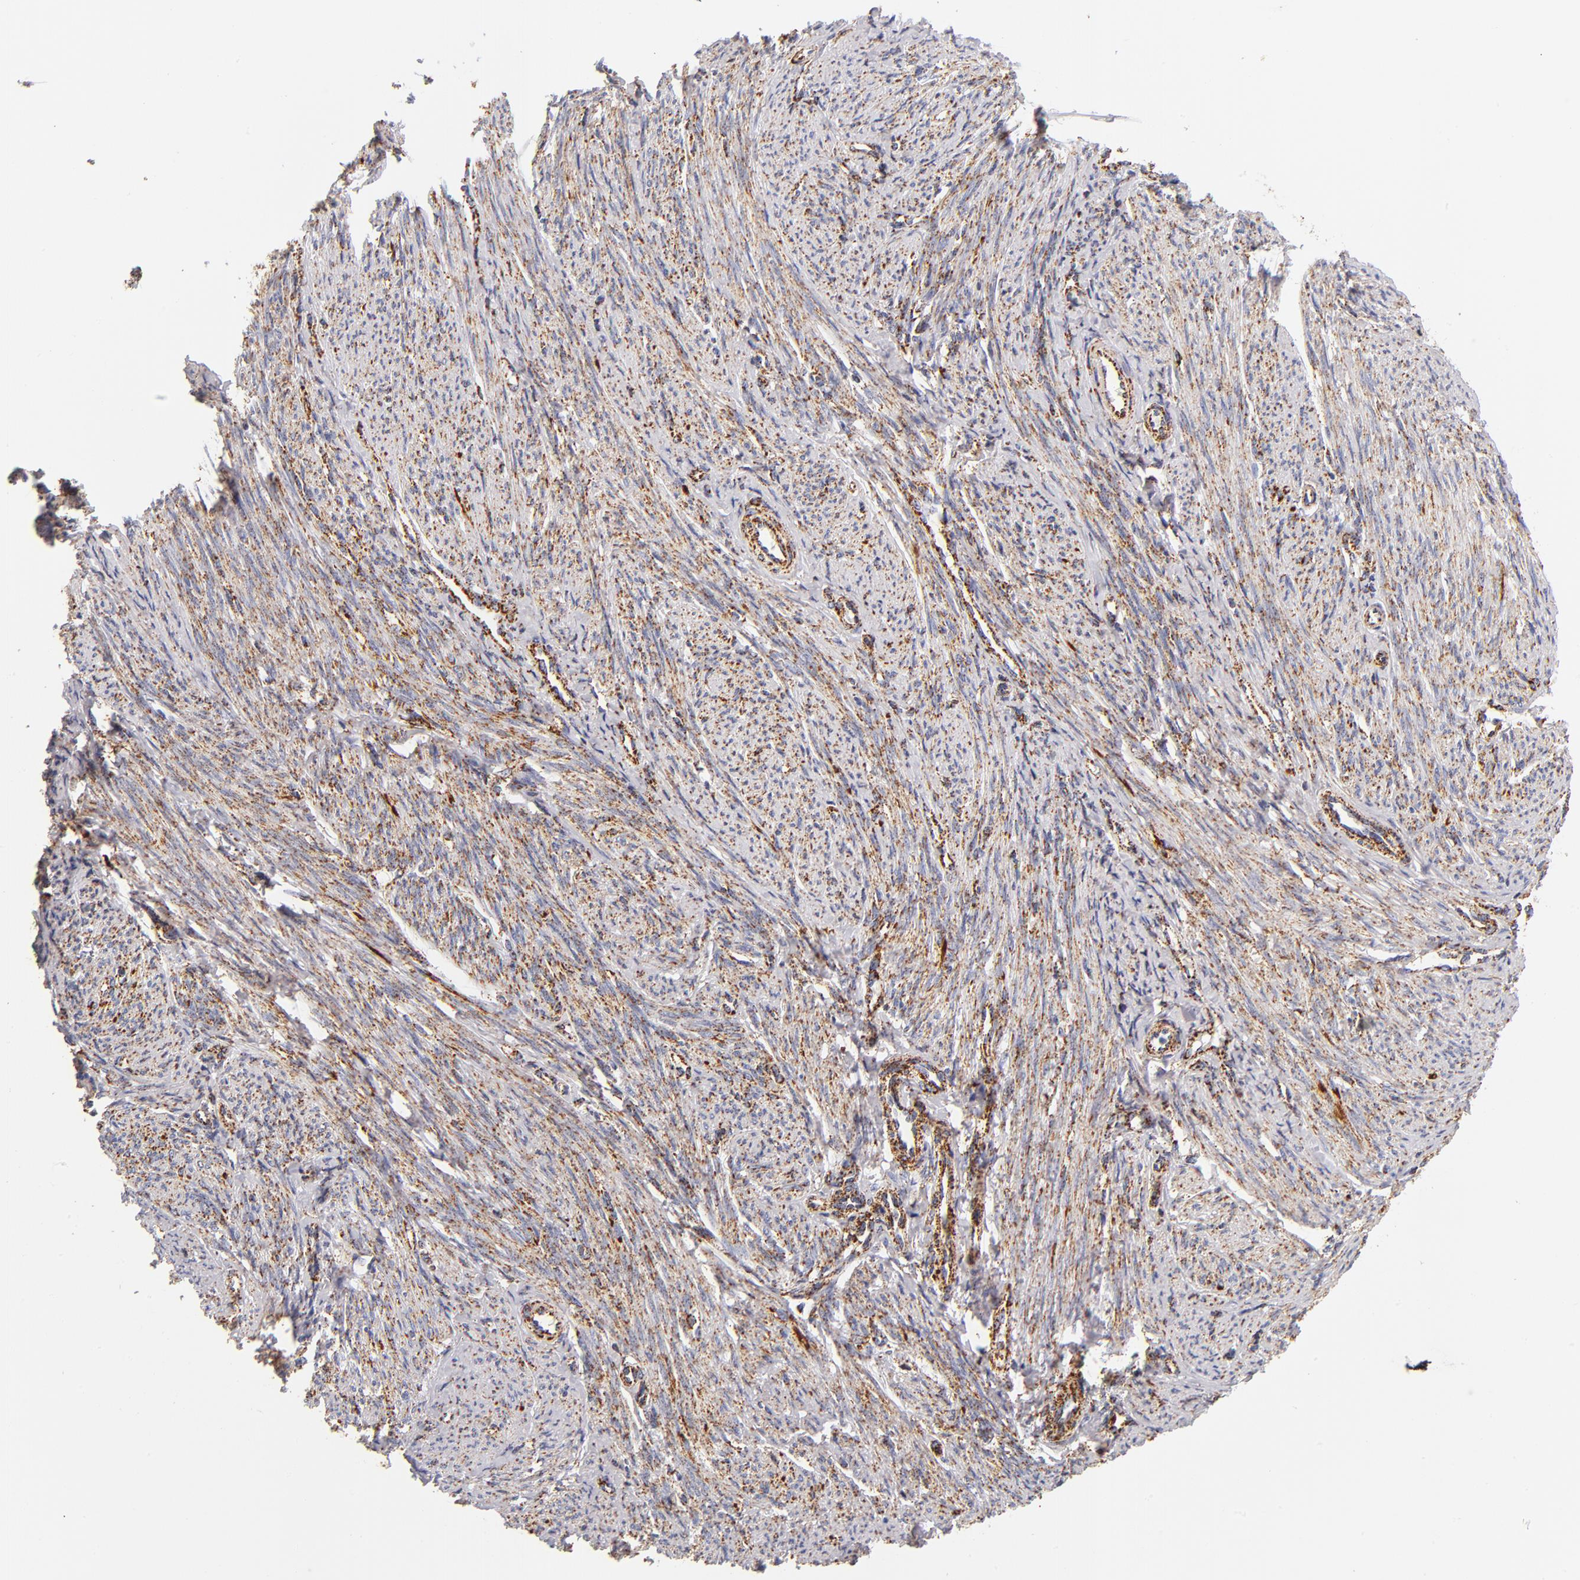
{"staining": {"intensity": "moderate", "quantity": "25%-75%", "location": "cytoplasmic/membranous"}, "tissue": "smooth muscle", "cell_type": "Smooth muscle cells", "image_type": "normal", "snomed": [{"axis": "morphology", "description": "Normal tissue, NOS"}, {"axis": "topography", "description": "Smooth muscle"}, {"axis": "topography", "description": "Cervix"}], "caption": "Moderate cytoplasmic/membranous staining is appreciated in approximately 25%-75% of smooth muscle cells in benign smooth muscle.", "gene": "ECHS1", "patient": {"sex": "female", "age": 70}}